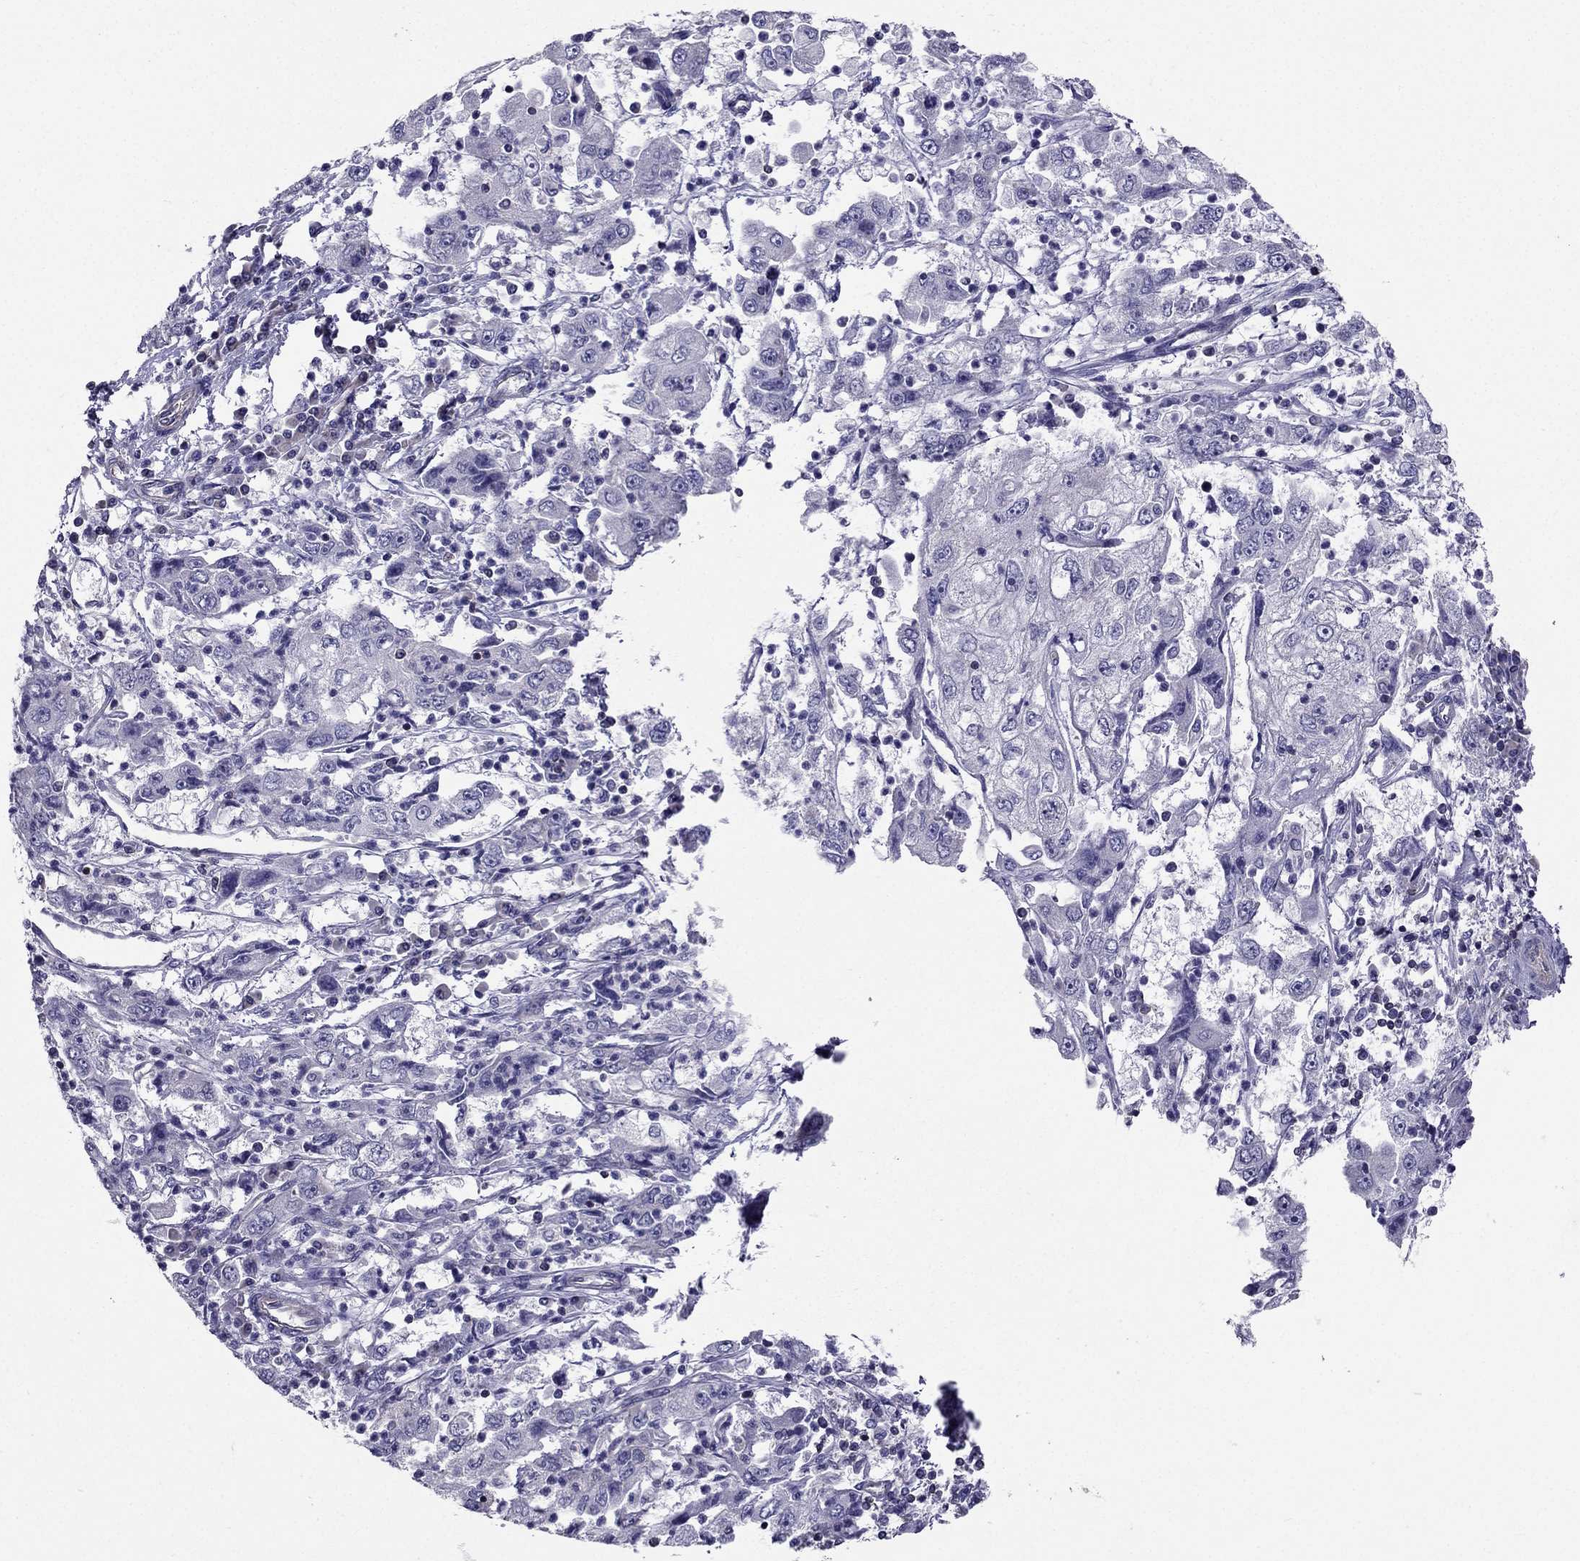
{"staining": {"intensity": "negative", "quantity": "none", "location": "none"}, "tissue": "cervical cancer", "cell_type": "Tumor cells", "image_type": "cancer", "snomed": [{"axis": "morphology", "description": "Squamous cell carcinoma, NOS"}, {"axis": "topography", "description": "Cervix"}], "caption": "High magnification brightfield microscopy of squamous cell carcinoma (cervical) stained with DAB (3,3'-diaminobenzidine) (brown) and counterstained with hematoxylin (blue): tumor cells show no significant staining.", "gene": "AAK1", "patient": {"sex": "female", "age": 36}}